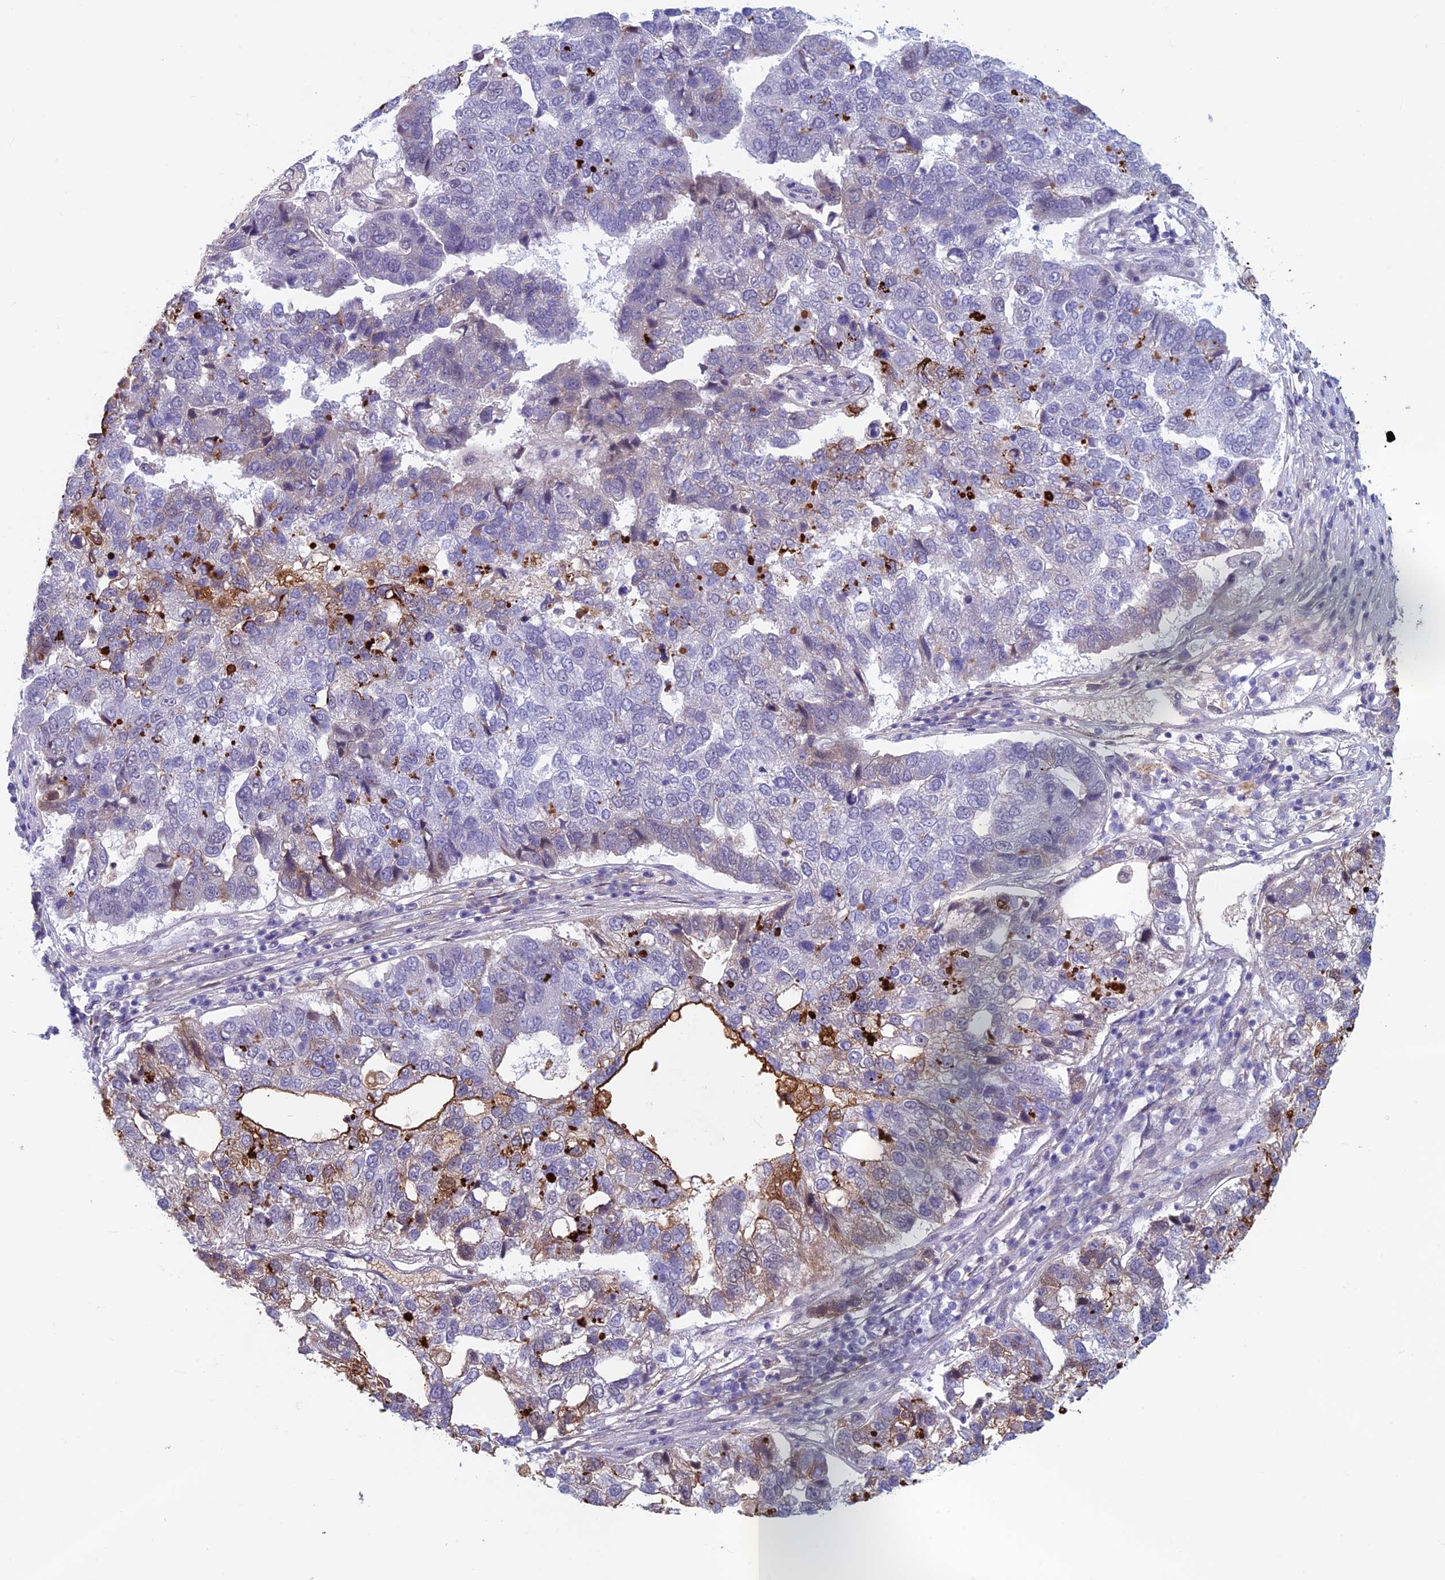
{"staining": {"intensity": "weak", "quantity": "<25%", "location": "cytoplasmic/membranous"}, "tissue": "pancreatic cancer", "cell_type": "Tumor cells", "image_type": "cancer", "snomed": [{"axis": "morphology", "description": "Adenocarcinoma, NOS"}, {"axis": "topography", "description": "Pancreas"}], "caption": "A micrograph of pancreatic cancer (adenocarcinoma) stained for a protein shows no brown staining in tumor cells.", "gene": "ASH2L", "patient": {"sex": "female", "age": 61}}